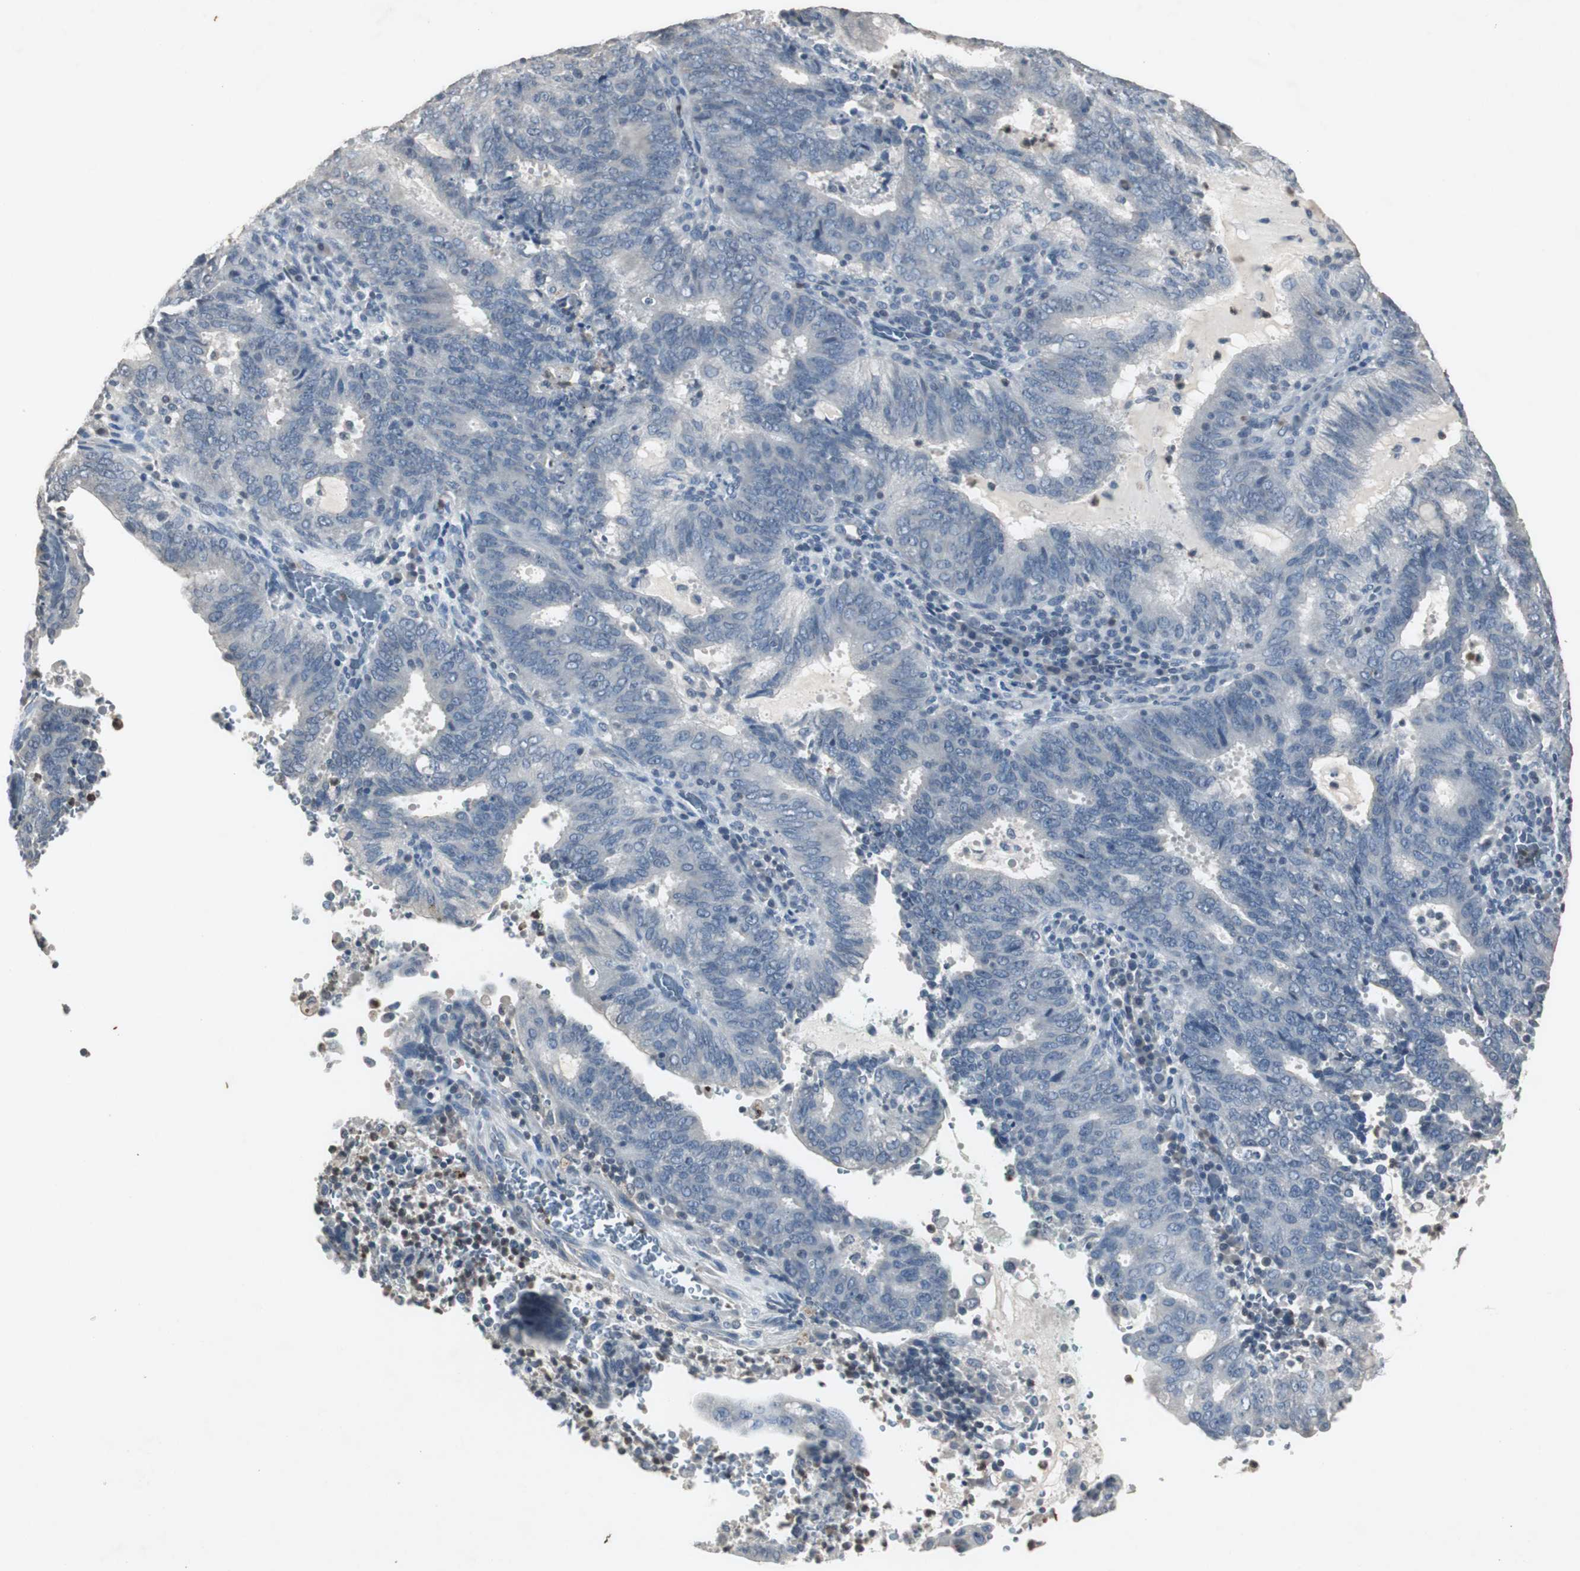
{"staining": {"intensity": "negative", "quantity": "none", "location": "none"}, "tissue": "cervical cancer", "cell_type": "Tumor cells", "image_type": "cancer", "snomed": [{"axis": "morphology", "description": "Adenocarcinoma, NOS"}, {"axis": "topography", "description": "Cervix"}], "caption": "Tumor cells show no significant positivity in cervical cancer. Brightfield microscopy of IHC stained with DAB (brown) and hematoxylin (blue), captured at high magnification.", "gene": "ADNP2", "patient": {"sex": "female", "age": 44}}